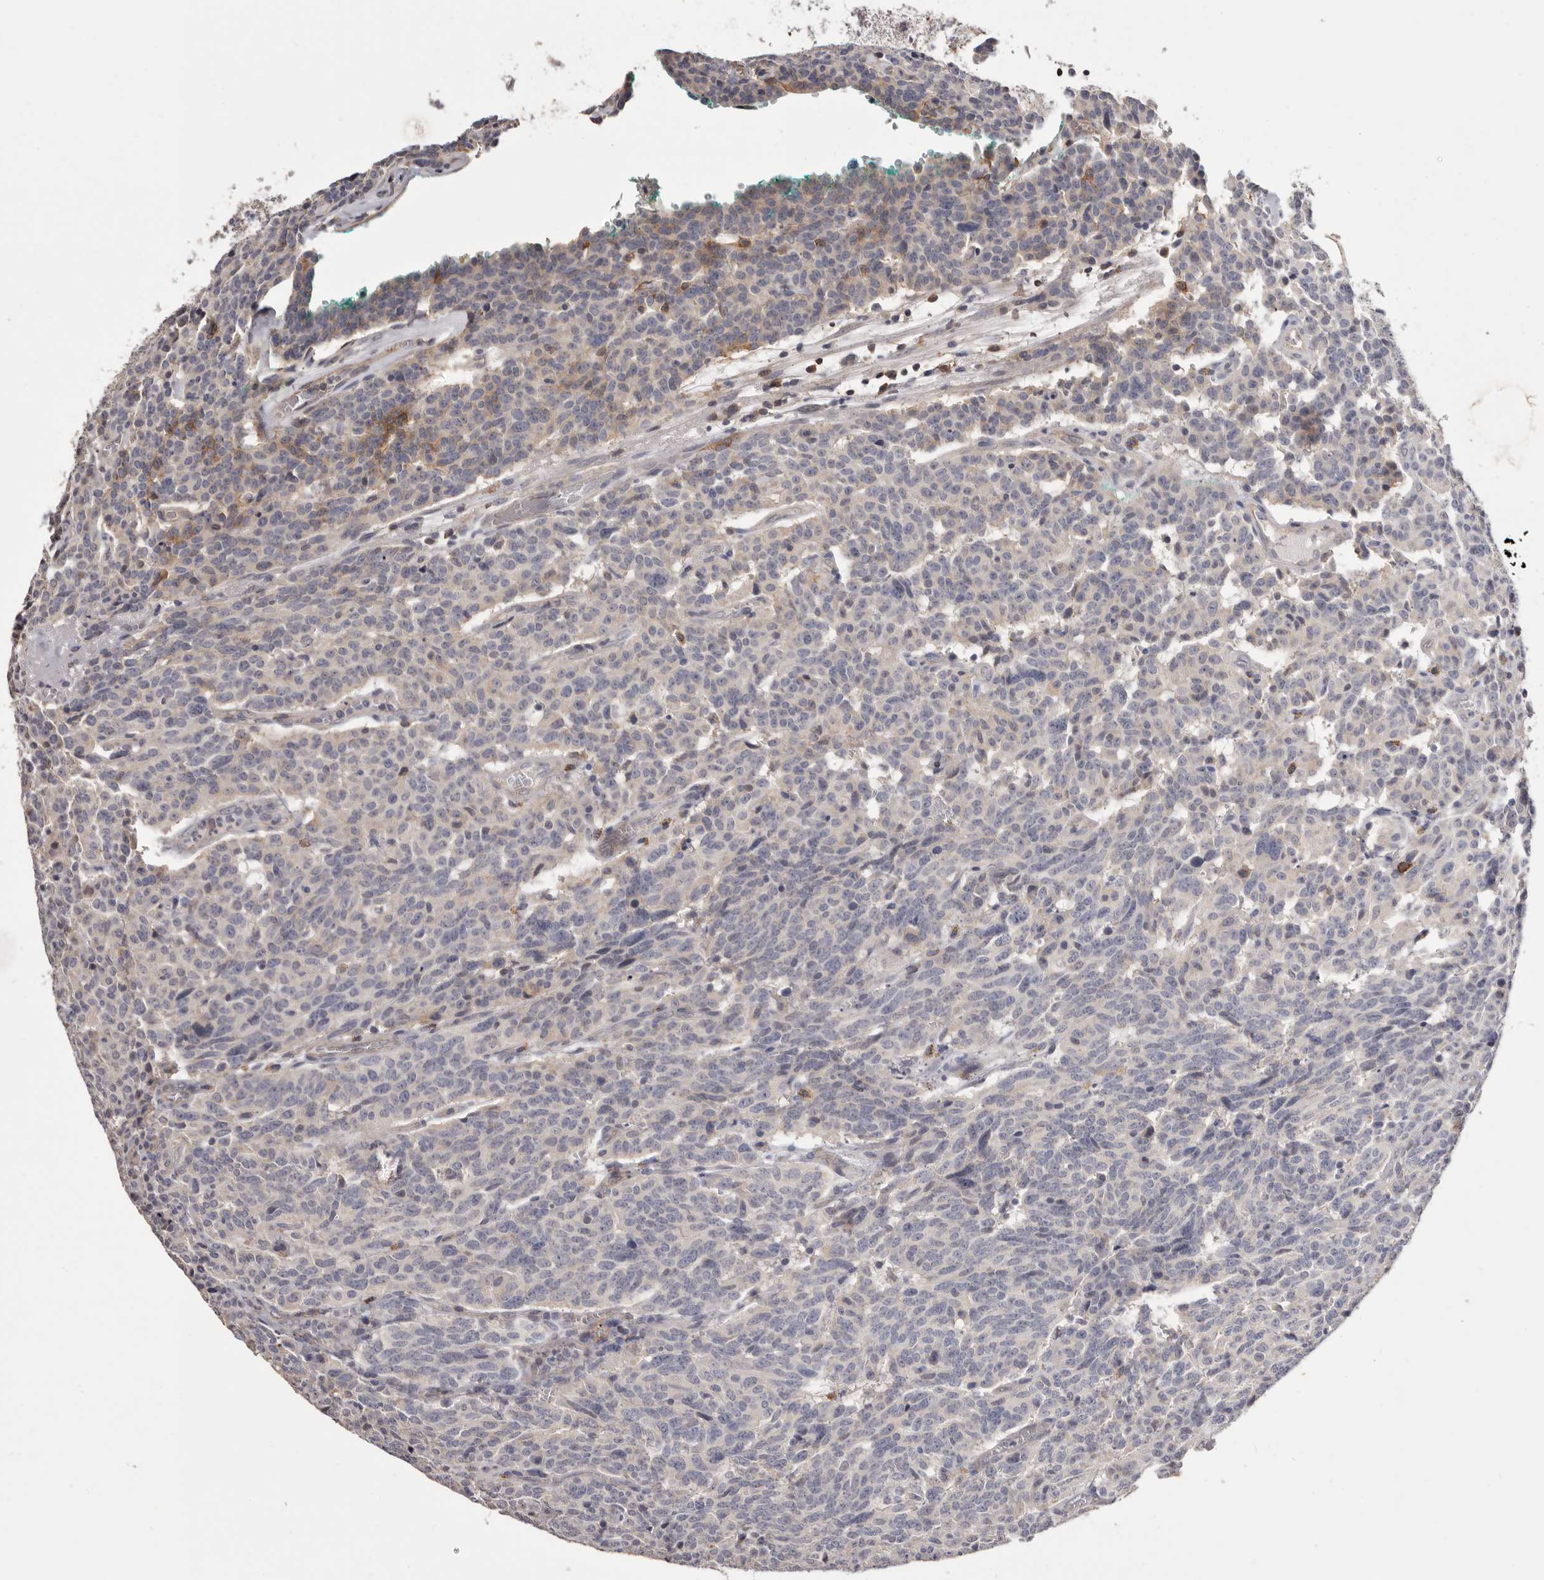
{"staining": {"intensity": "moderate", "quantity": "<25%", "location": "cytoplasmic/membranous"}, "tissue": "carcinoid", "cell_type": "Tumor cells", "image_type": "cancer", "snomed": [{"axis": "morphology", "description": "Carcinoid, malignant, NOS"}, {"axis": "topography", "description": "Lung"}], "caption": "Immunohistochemical staining of human carcinoid displays low levels of moderate cytoplasmic/membranous staining in about <25% of tumor cells.", "gene": "MMACHC", "patient": {"sex": "female", "age": 46}}